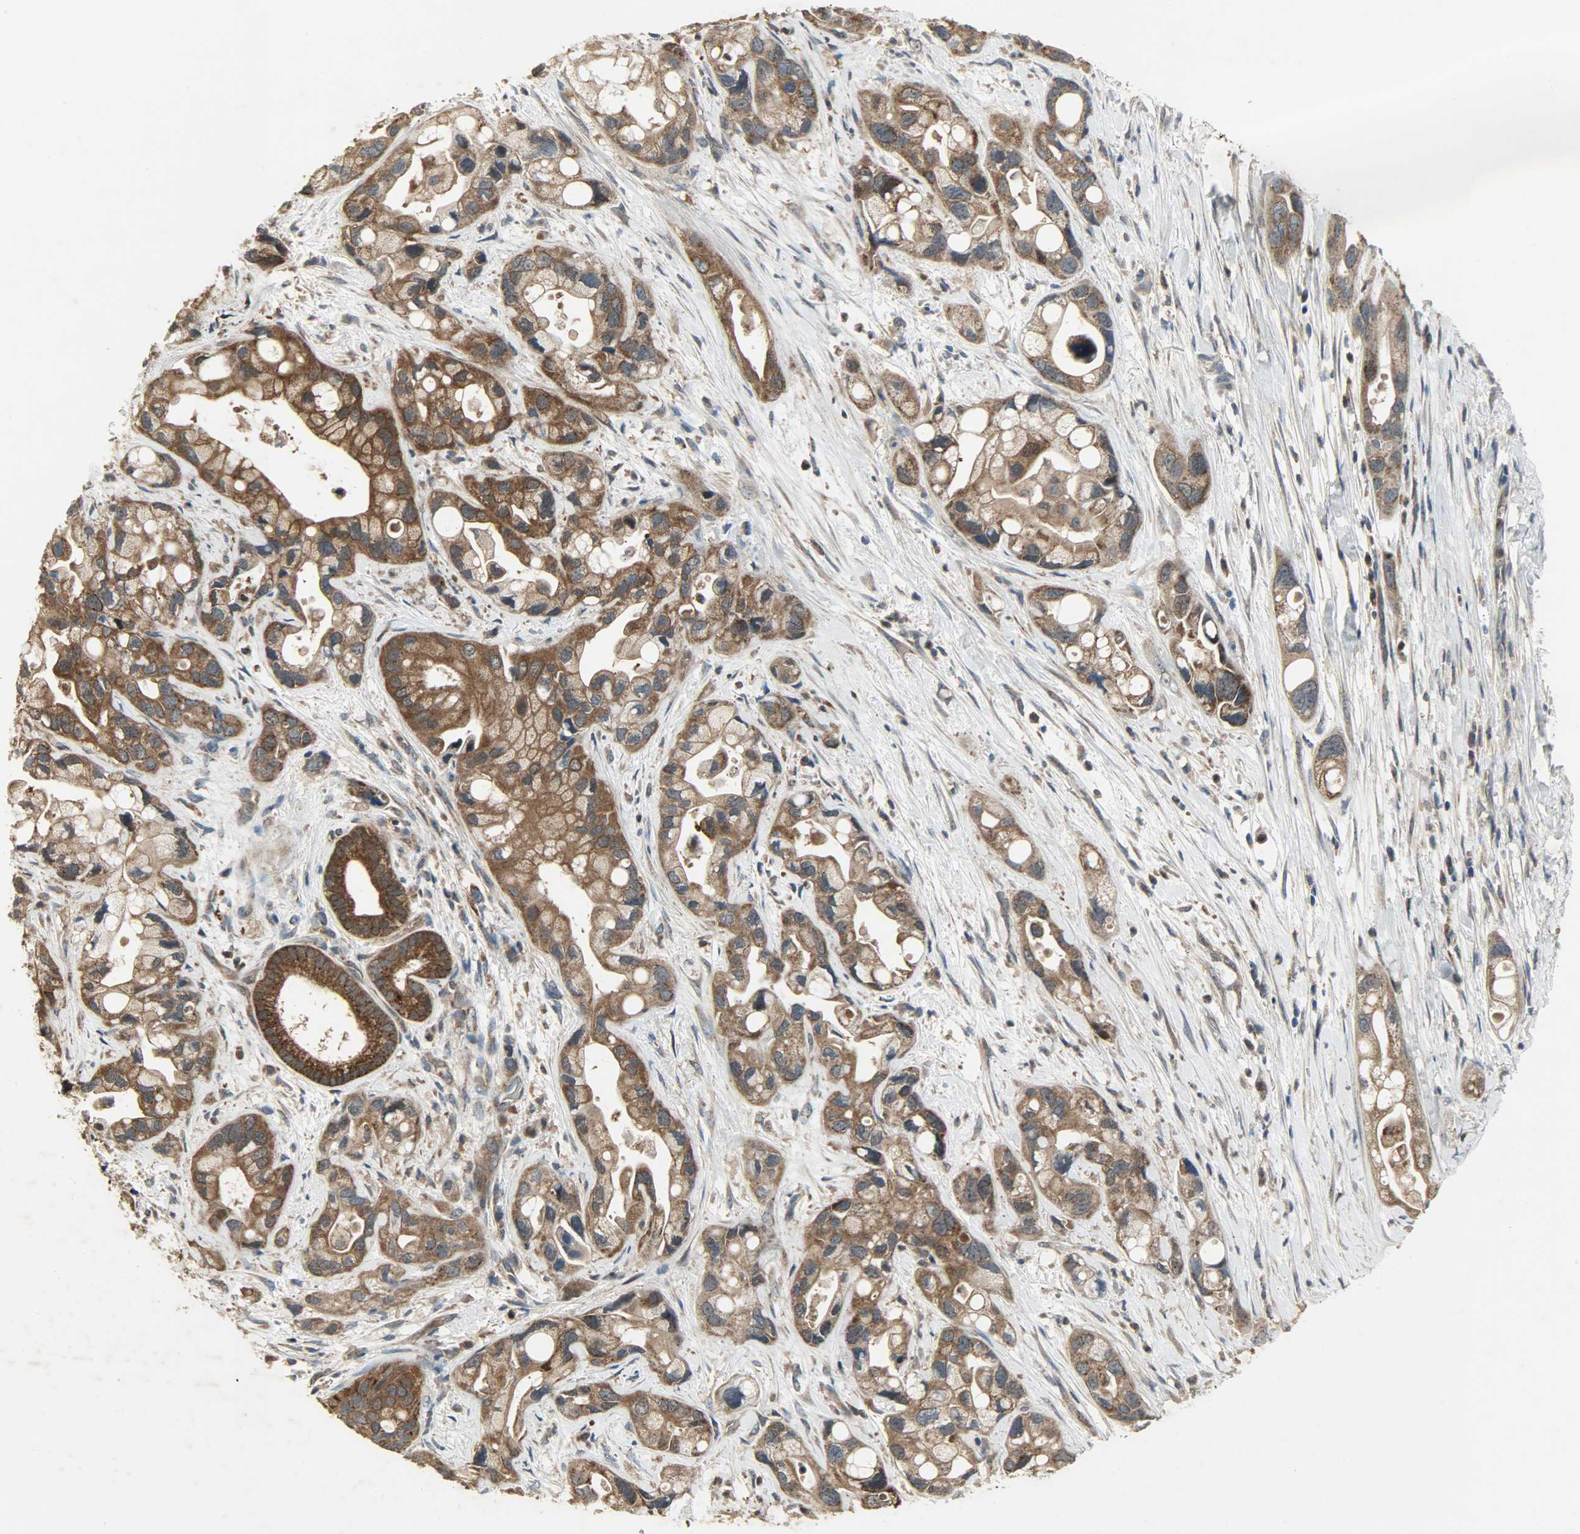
{"staining": {"intensity": "strong", "quantity": ">75%", "location": "cytoplasmic/membranous"}, "tissue": "pancreatic cancer", "cell_type": "Tumor cells", "image_type": "cancer", "snomed": [{"axis": "morphology", "description": "Adenocarcinoma, NOS"}, {"axis": "topography", "description": "Pancreas"}], "caption": "Human adenocarcinoma (pancreatic) stained for a protein (brown) demonstrates strong cytoplasmic/membranous positive staining in approximately >75% of tumor cells.", "gene": "AMT", "patient": {"sex": "female", "age": 77}}